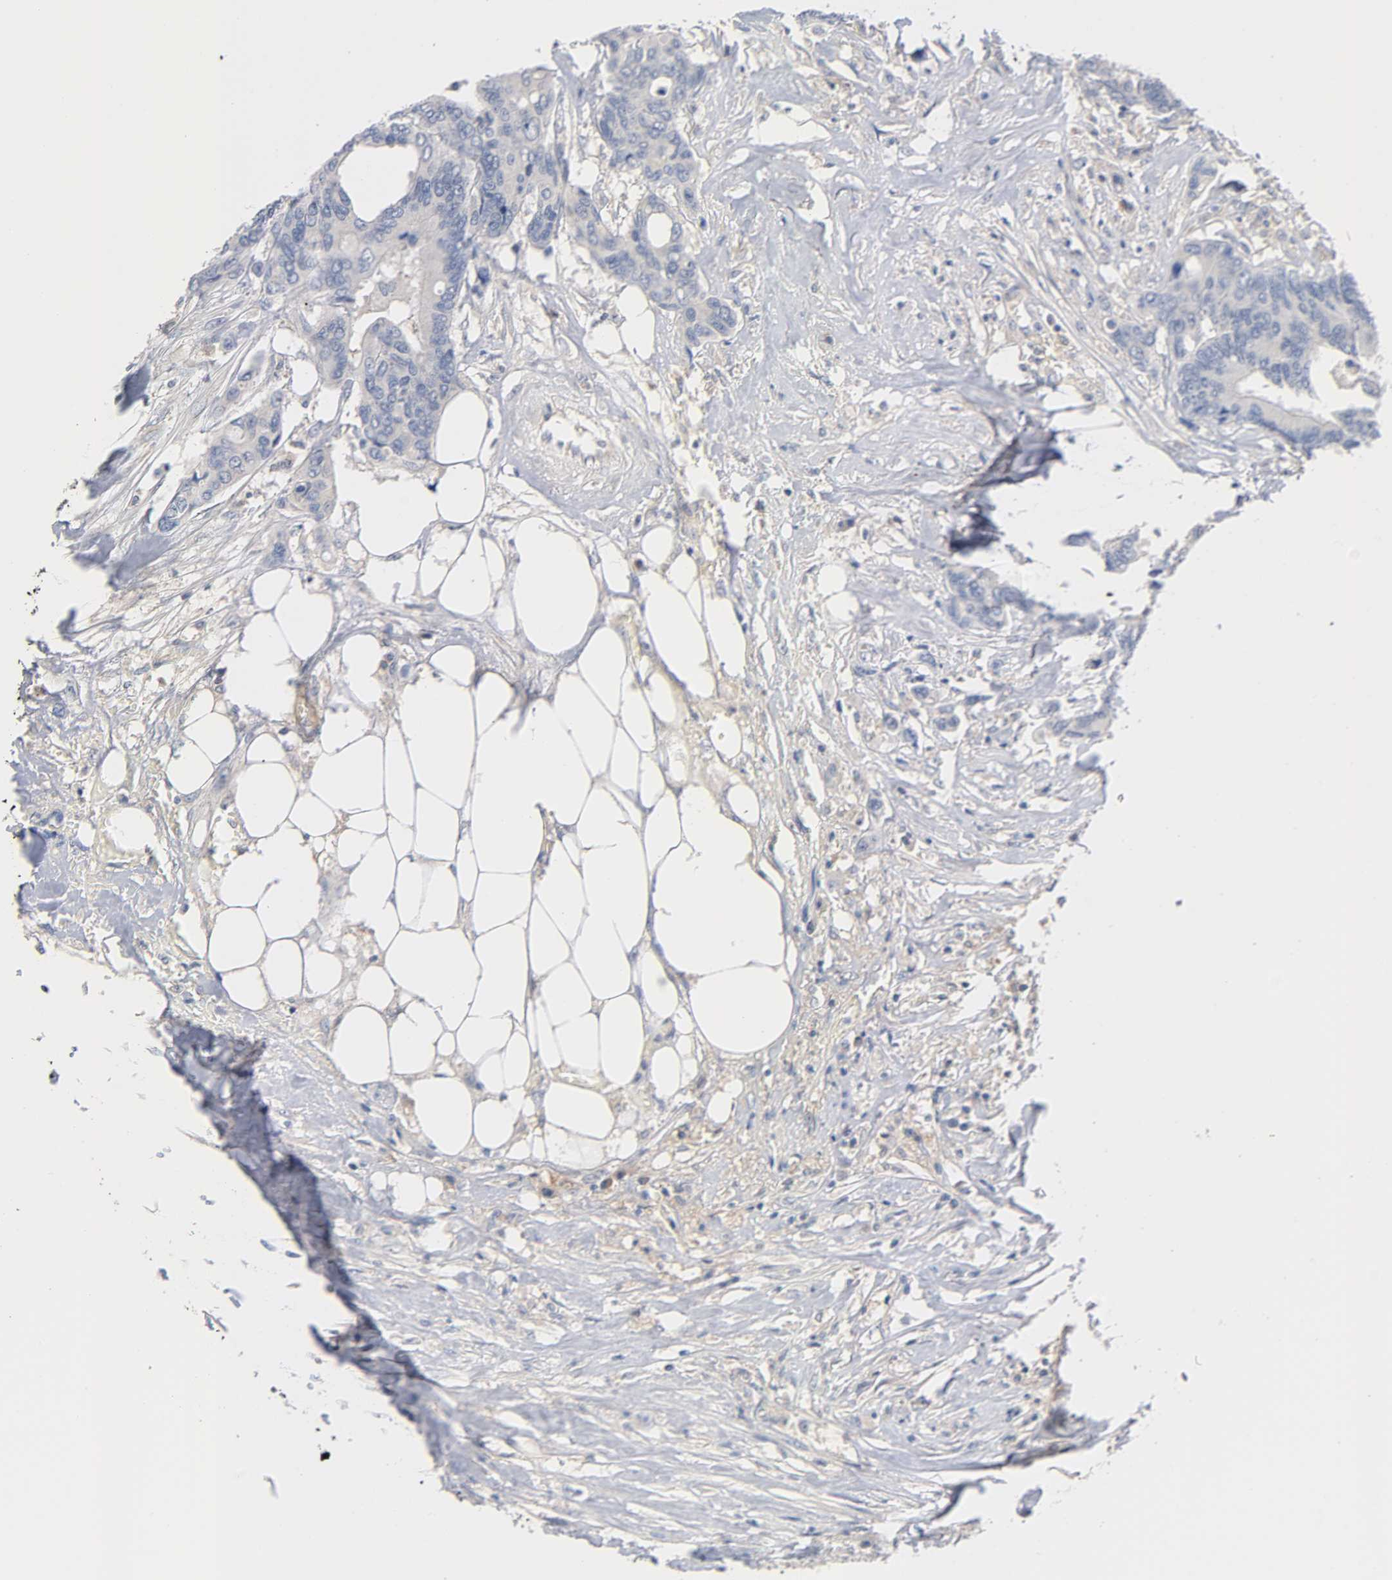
{"staining": {"intensity": "negative", "quantity": "none", "location": "none"}, "tissue": "colorectal cancer", "cell_type": "Tumor cells", "image_type": "cancer", "snomed": [{"axis": "morphology", "description": "Adenocarcinoma, NOS"}, {"axis": "topography", "description": "Rectum"}], "caption": "Colorectal cancer was stained to show a protein in brown. There is no significant expression in tumor cells. Nuclei are stained in blue.", "gene": "MALT1", "patient": {"sex": "male", "age": 55}}